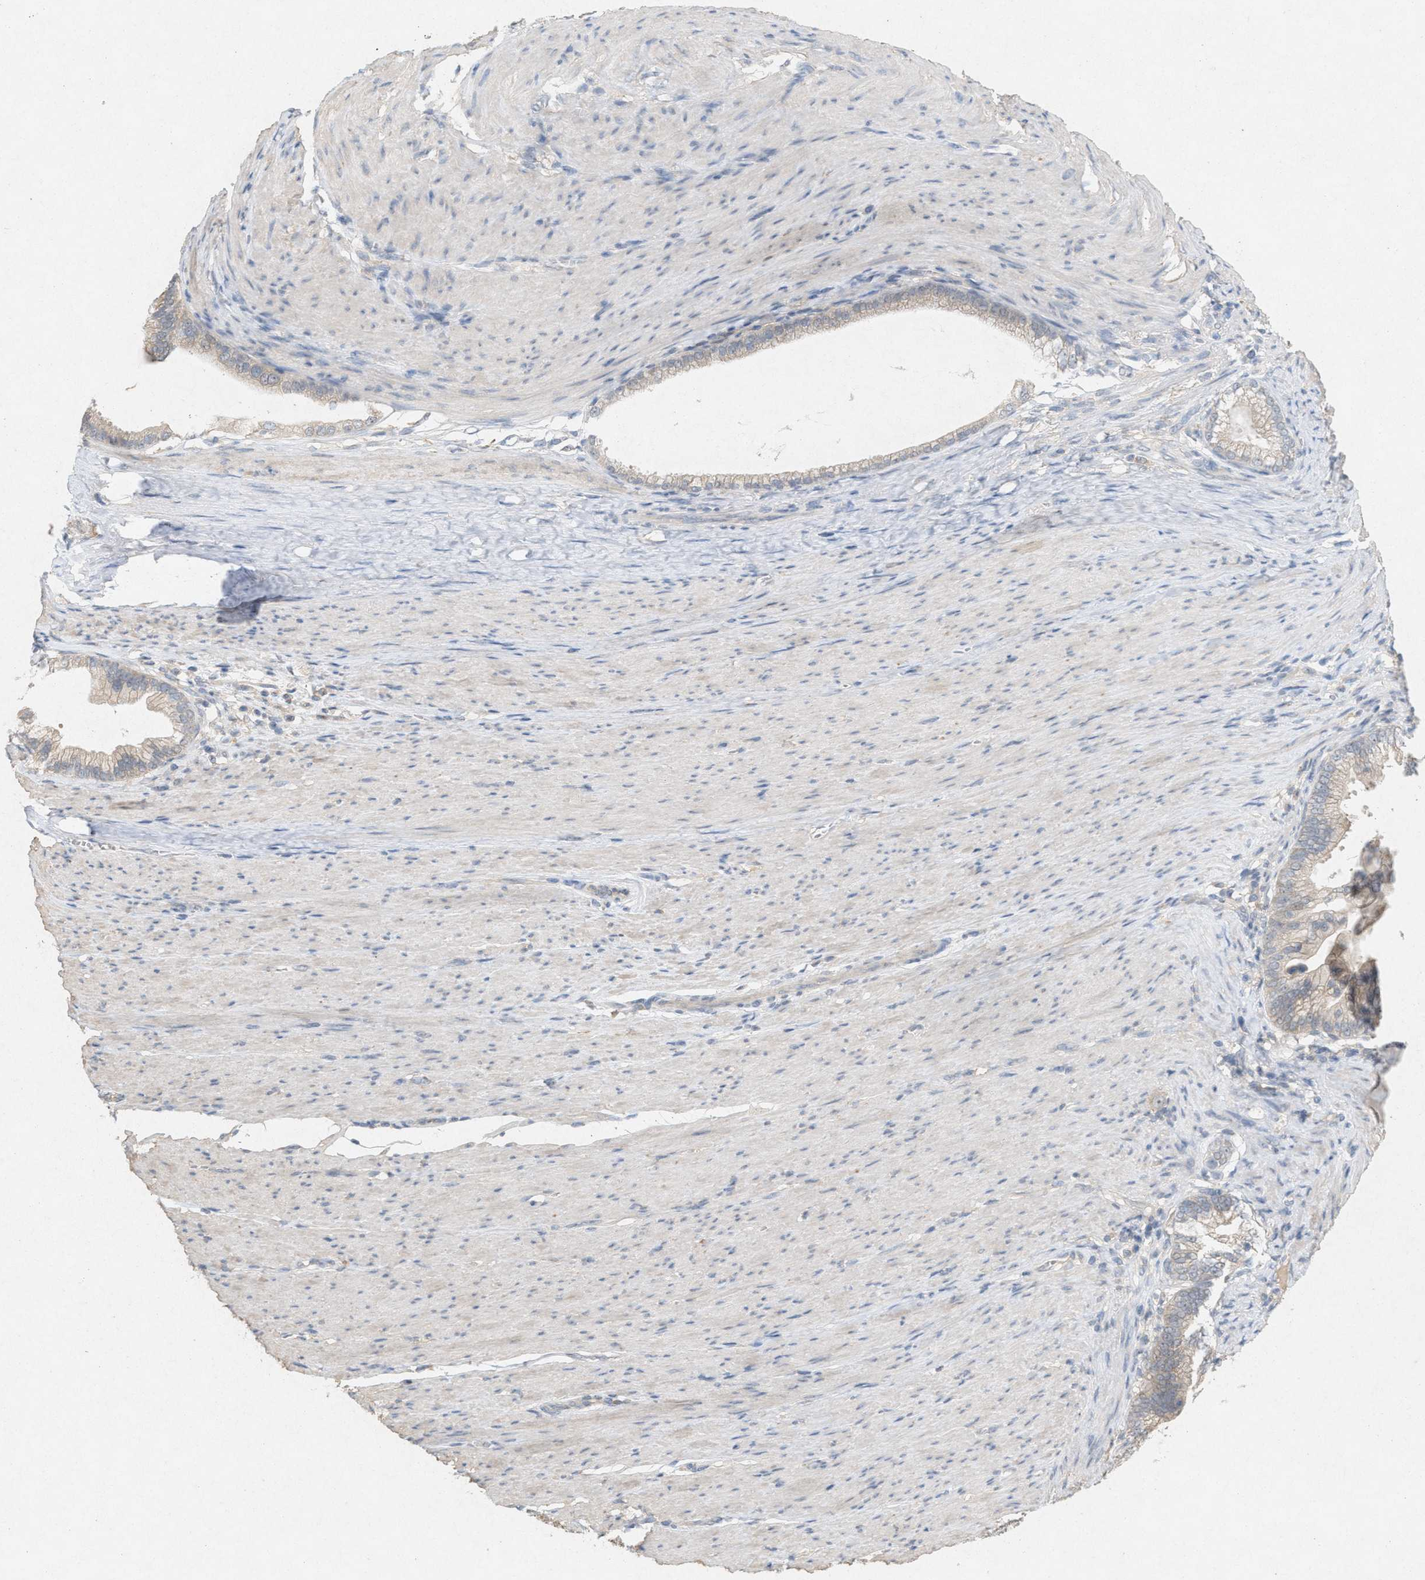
{"staining": {"intensity": "negative", "quantity": "none", "location": "none"}, "tissue": "pancreatic cancer", "cell_type": "Tumor cells", "image_type": "cancer", "snomed": [{"axis": "morphology", "description": "Adenocarcinoma, NOS"}, {"axis": "topography", "description": "Pancreas"}], "caption": "Human pancreatic cancer (adenocarcinoma) stained for a protein using IHC demonstrates no expression in tumor cells.", "gene": "DCAF7", "patient": {"sex": "male", "age": 69}}